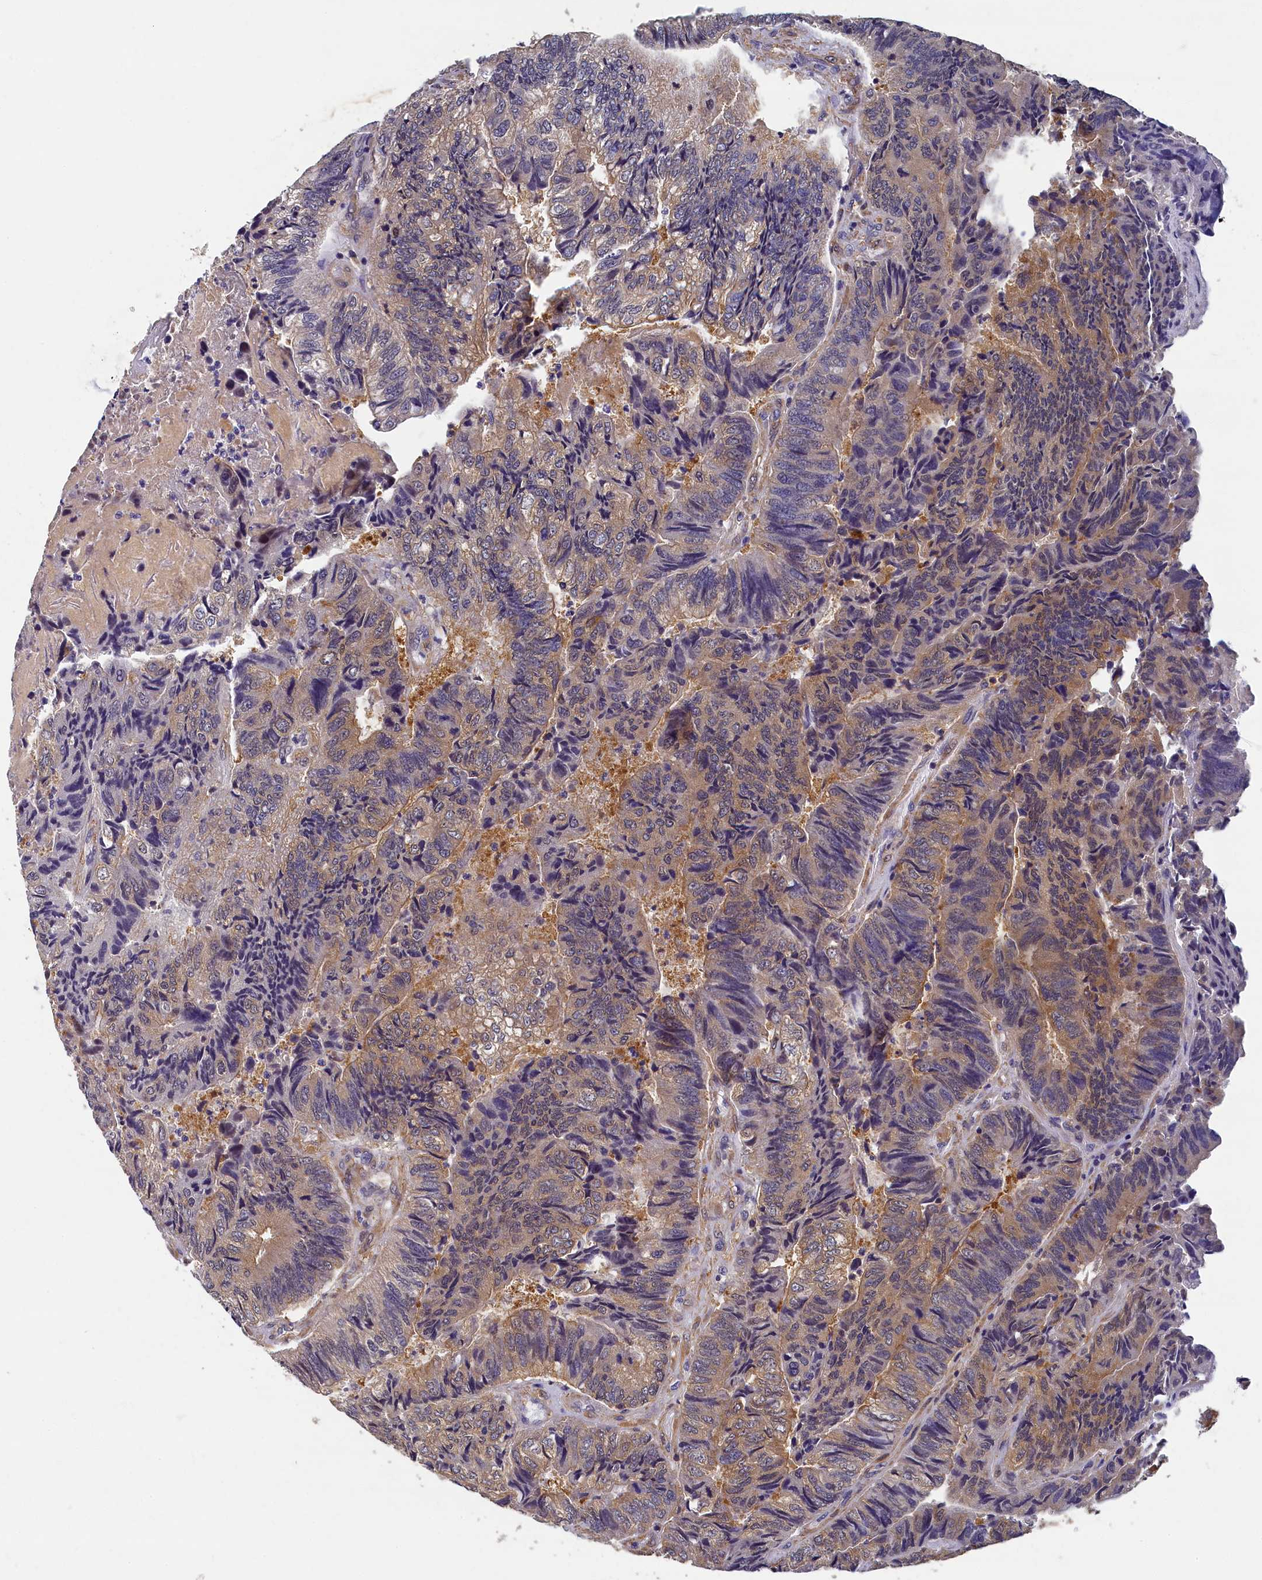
{"staining": {"intensity": "moderate", "quantity": "25%-75%", "location": "cytoplasmic/membranous"}, "tissue": "colorectal cancer", "cell_type": "Tumor cells", "image_type": "cancer", "snomed": [{"axis": "morphology", "description": "Adenocarcinoma, NOS"}, {"axis": "topography", "description": "Colon"}], "caption": "There is medium levels of moderate cytoplasmic/membranous staining in tumor cells of colorectal cancer (adenocarcinoma), as demonstrated by immunohistochemical staining (brown color).", "gene": "TBCB", "patient": {"sex": "female", "age": 67}}